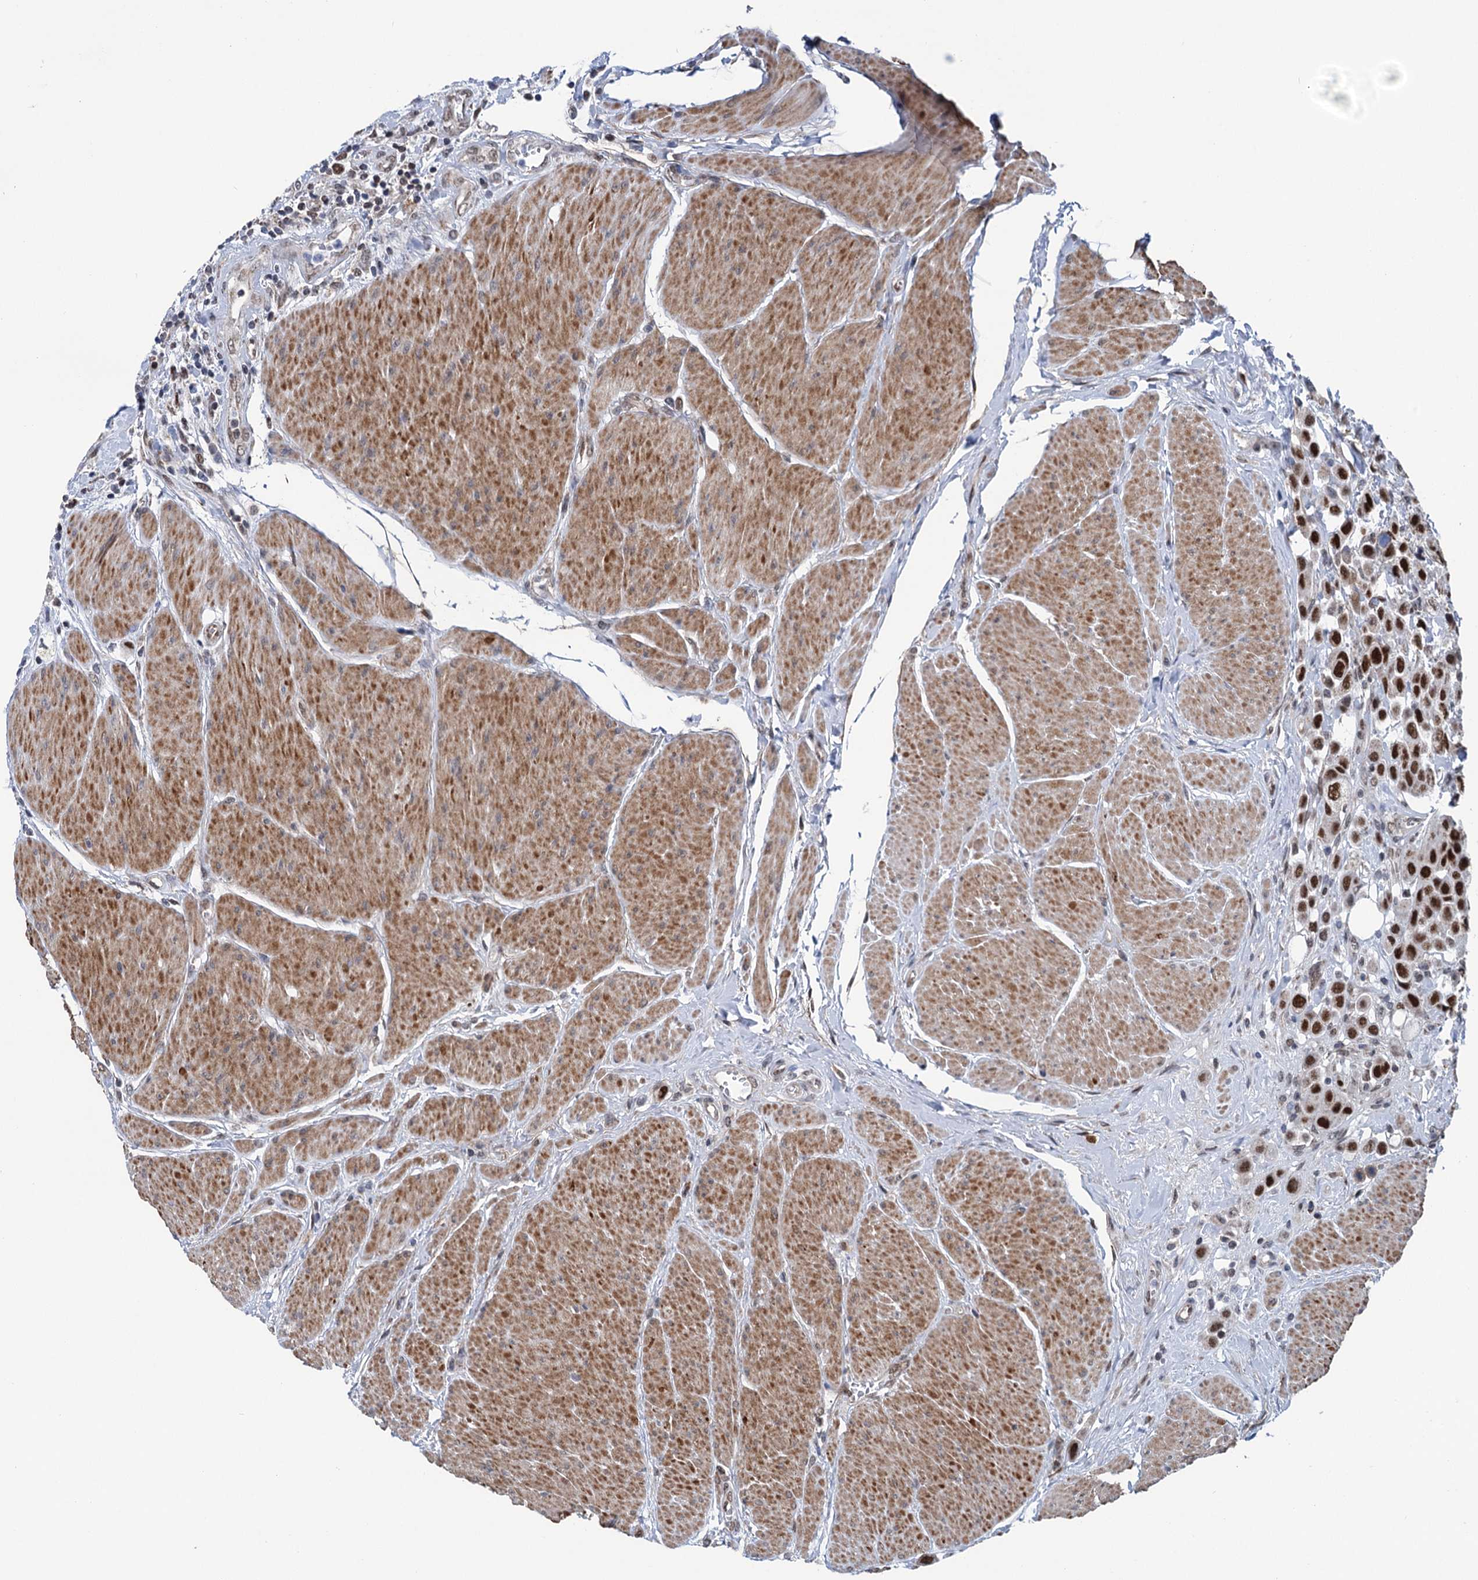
{"staining": {"intensity": "strong", "quantity": ">75%", "location": "nuclear"}, "tissue": "urothelial cancer", "cell_type": "Tumor cells", "image_type": "cancer", "snomed": [{"axis": "morphology", "description": "Urothelial carcinoma, High grade"}, {"axis": "topography", "description": "Urinary bladder"}], "caption": "High-magnification brightfield microscopy of urothelial cancer stained with DAB (3,3'-diaminobenzidine) (brown) and counterstained with hematoxylin (blue). tumor cells exhibit strong nuclear expression is present in approximately>75% of cells.", "gene": "MORN3", "patient": {"sex": "male", "age": 50}}